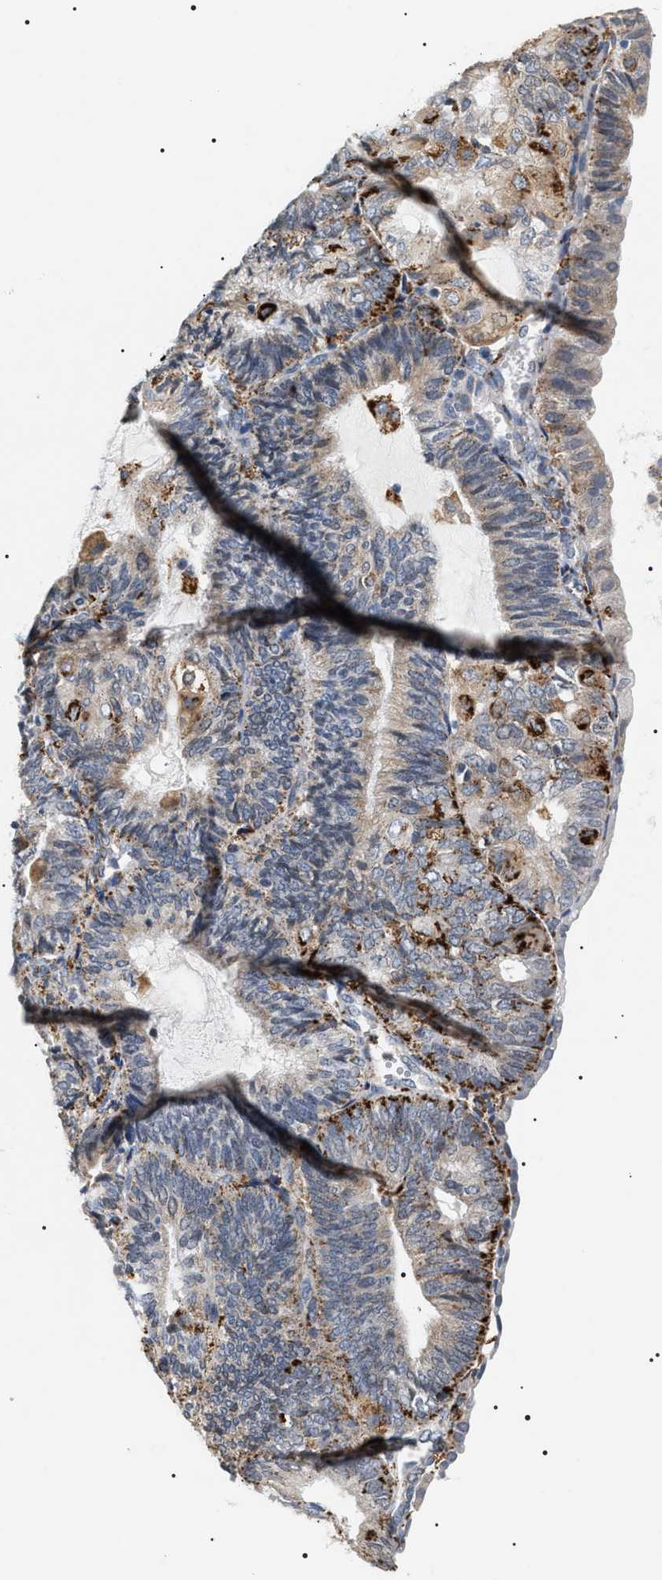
{"staining": {"intensity": "strong", "quantity": "25%-75%", "location": "cytoplasmic/membranous"}, "tissue": "endometrial cancer", "cell_type": "Tumor cells", "image_type": "cancer", "snomed": [{"axis": "morphology", "description": "Adenocarcinoma, NOS"}, {"axis": "topography", "description": "Endometrium"}], "caption": "This photomicrograph demonstrates immunohistochemistry (IHC) staining of endometrial cancer (adenocarcinoma), with high strong cytoplasmic/membranous staining in approximately 25%-75% of tumor cells.", "gene": "HSD17B11", "patient": {"sex": "female", "age": 81}}